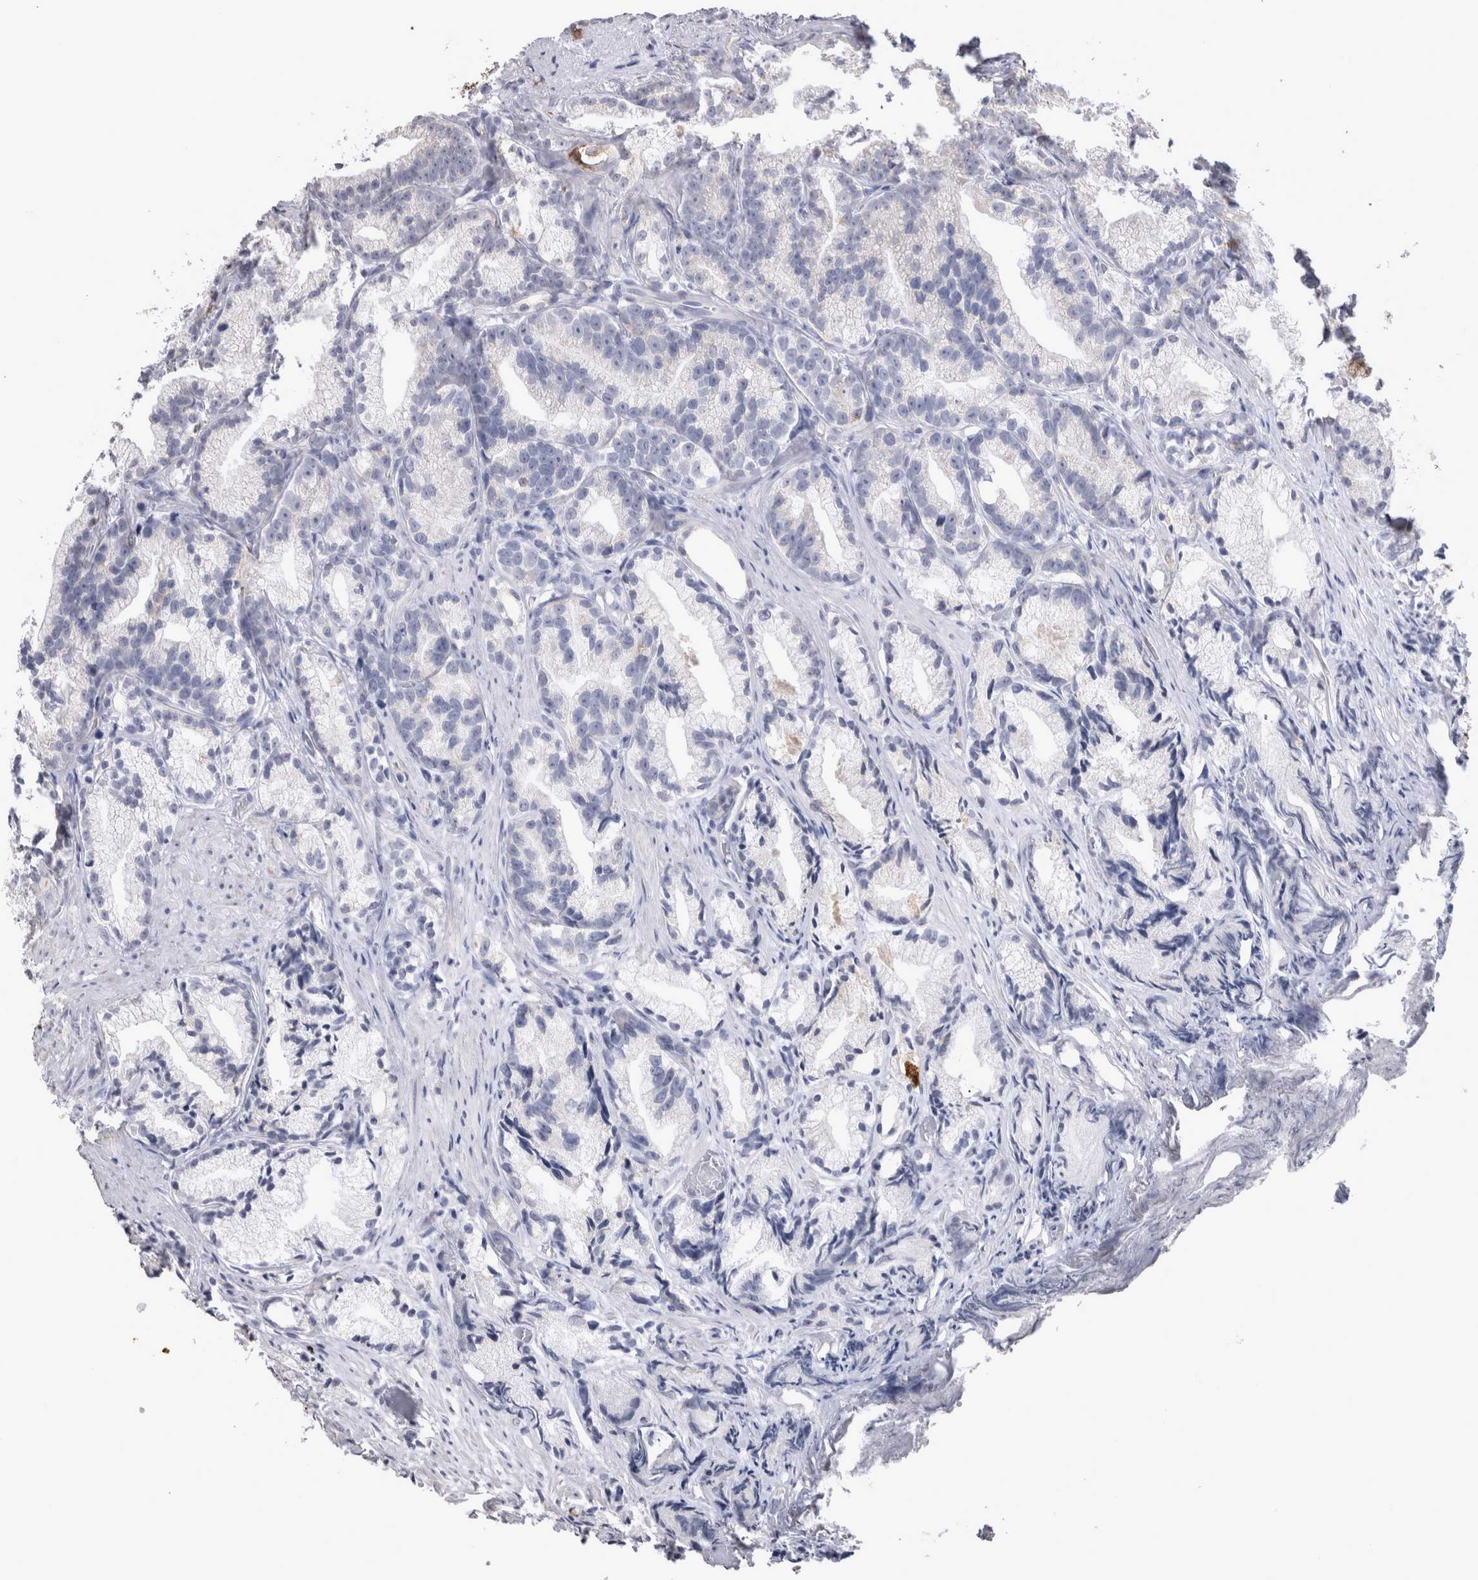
{"staining": {"intensity": "negative", "quantity": "none", "location": "none"}, "tissue": "prostate cancer", "cell_type": "Tumor cells", "image_type": "cancer", "snomed": [{"axis": "morphology", "description": "Adenocarcinoma, Low grade"}, {"axis": "topography", "description": "Prostate"}], "caption": "An immunohistochemistry photomicrograph of prostate cancer (low-grade adenocarcinoma) is shown. There is no staining in tumor cells of prostate cancer (low-grade adenocarcinoma).", "gene": "MSMB", "patient": {"sex": "male", "age": 89}}